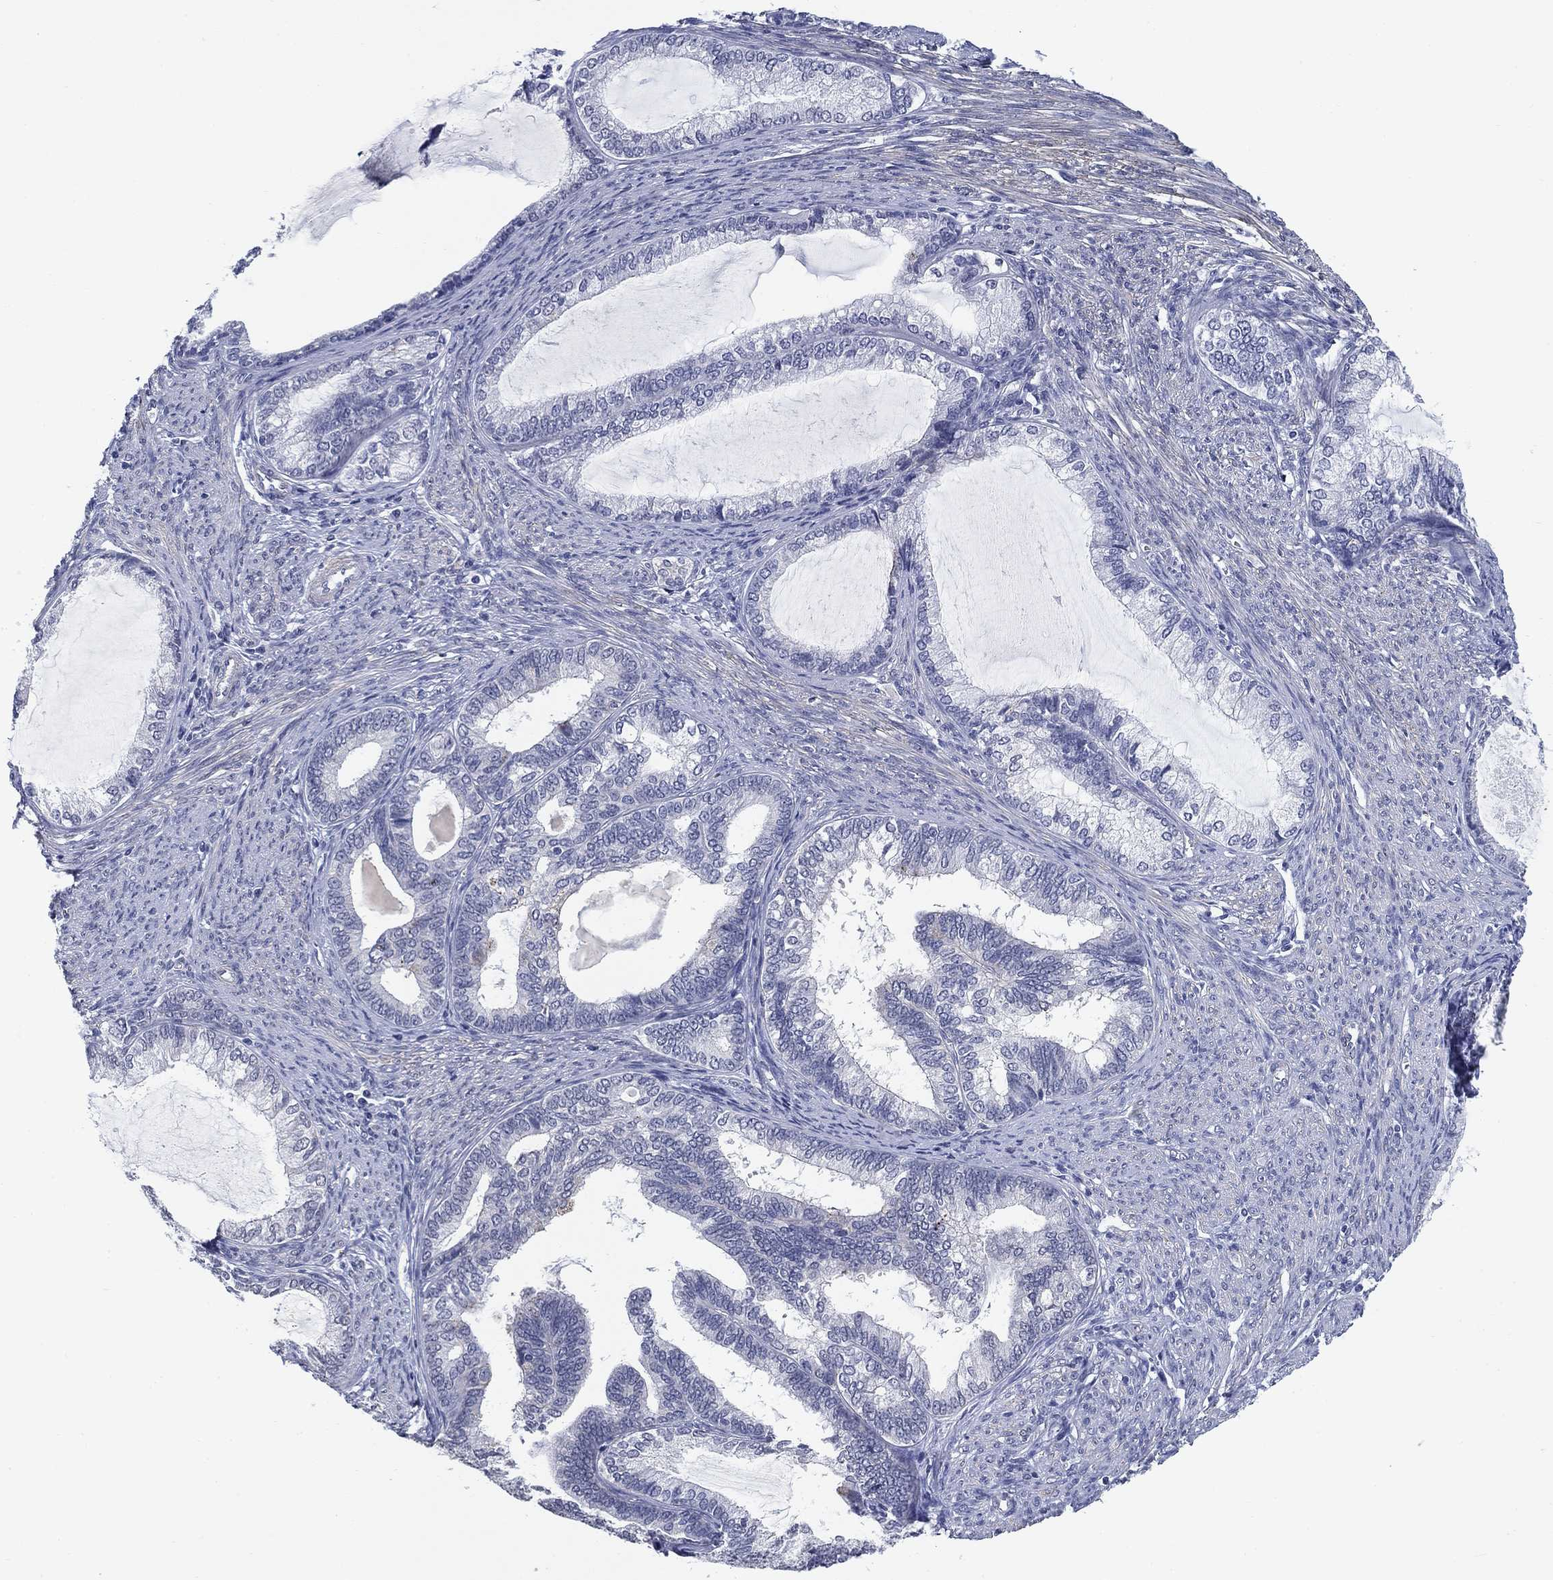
{"staining": {"intensity": "negative", "quantity": "none", "location": "none"}, "tissue": "endometrial cancer", "cell_type": "Tumor cells", "image_type": "cancer", "snomed": [{"axis": "morphology", "description": "Adenocarcinoma, NOS"}, {"axis": "topography", "description": "Endometrium"}], "caption": "This is an immunohistochemistry (IHC) micrograph of adenocarcinoma (endometrial). There is no expression in tumor cells.", "gene": "OTUB2", "patient": {"sex": "female", "age": 86}}